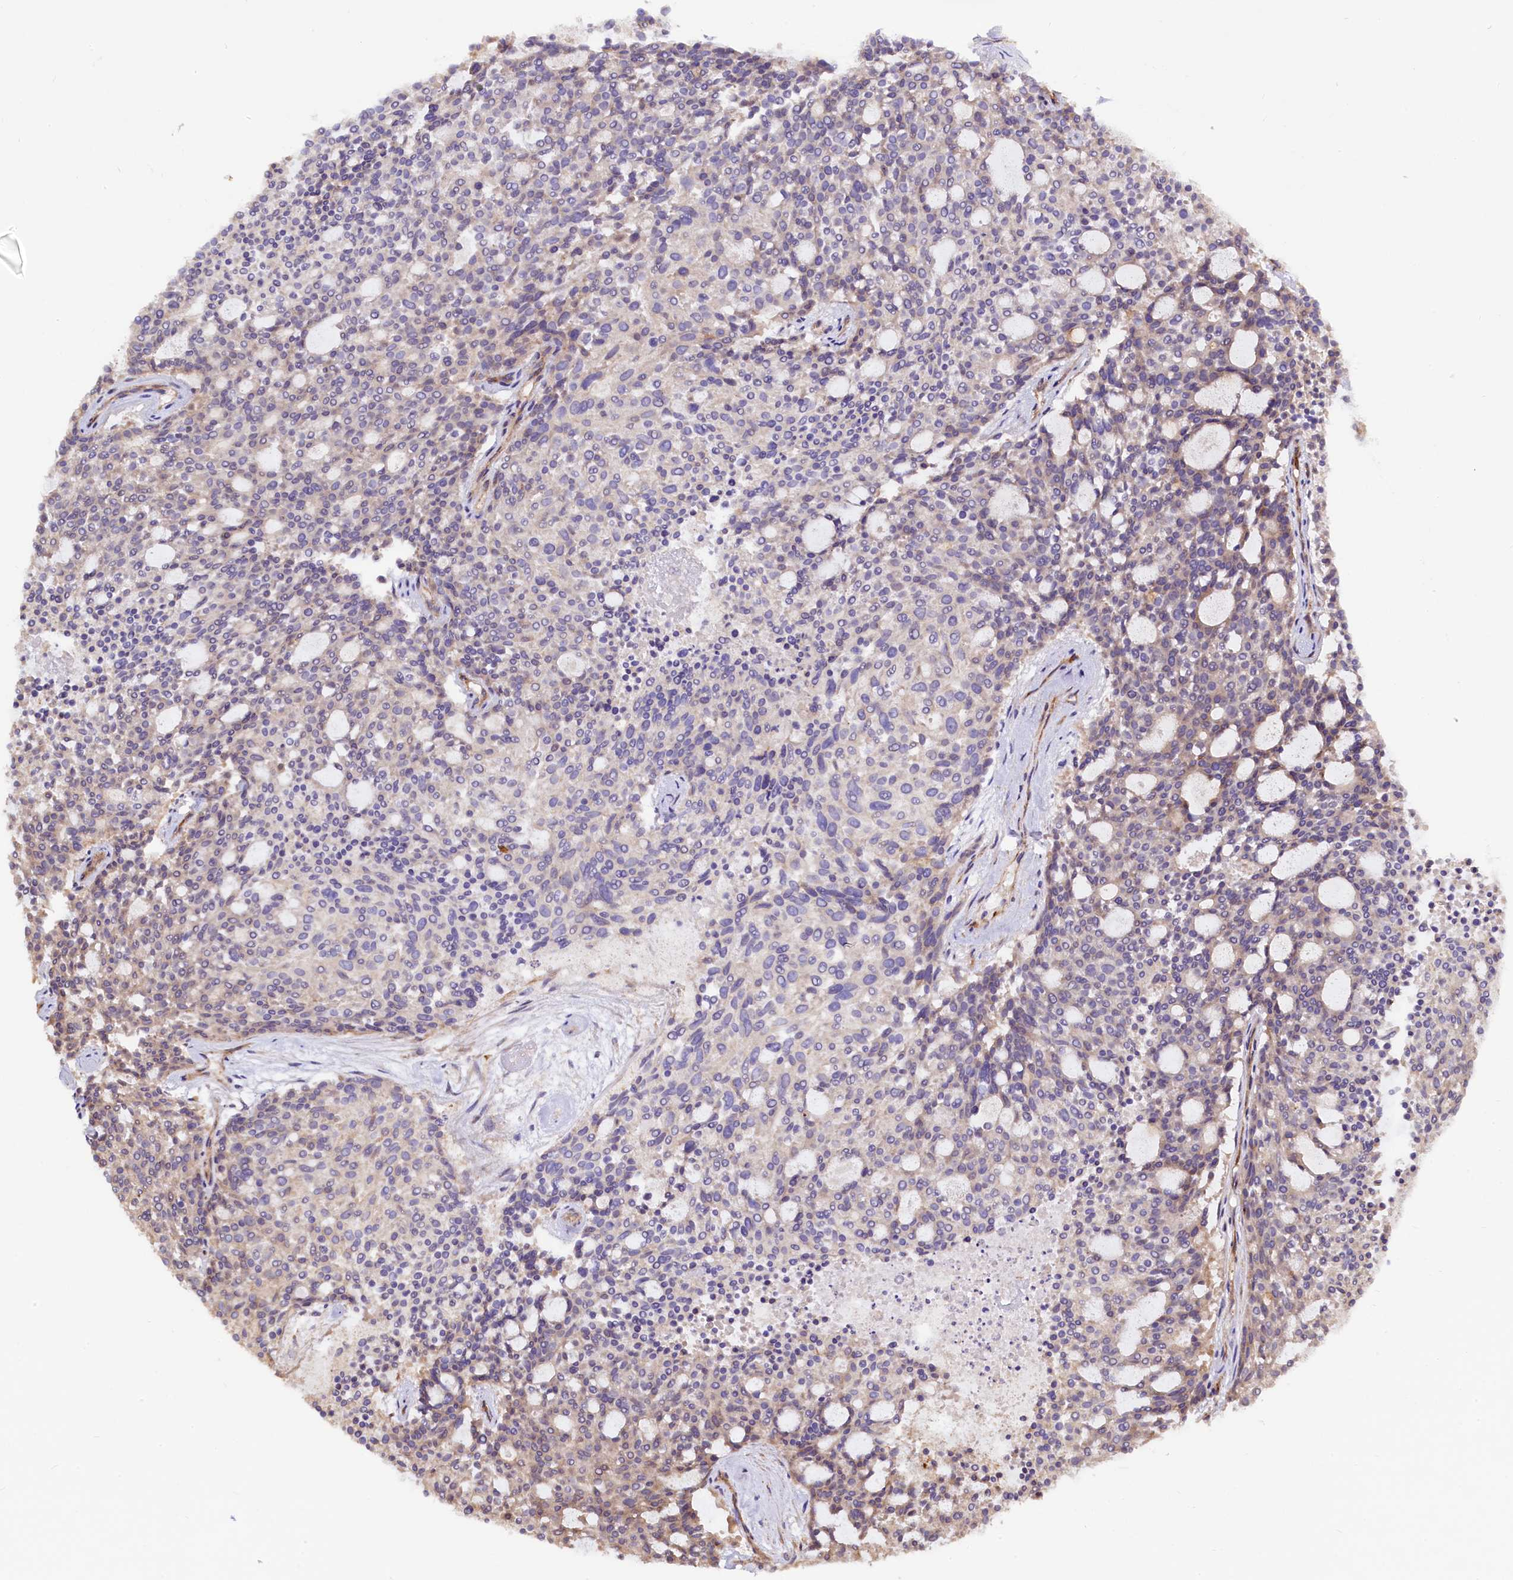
{"staining": {"intensity": "negative", "quantity": "none", "location": "none"}, "tissue": "carcinoid", "cell_type": "Tumor cells", "image_type": "cancer", "snomed": [{"axis": "morphology", "description": "Carcinoid, malignant, NOS"}, {"axis": "topography", "description": "Pancreas"}], "caption": "Immunohistochemistry (IHC) histopathology image of neoplastic tissue: human carcinoid stained with DAB reveals no significant protein staining in tumor cells. Brightfield microscopy of IHC stained with DAB (3,3'-diaminobenzidine) (brown) and hematoxylin (blue), captured at high magnification.", "gene": "KLHDC4", "patient": {"sex": "female", "age": 54}}